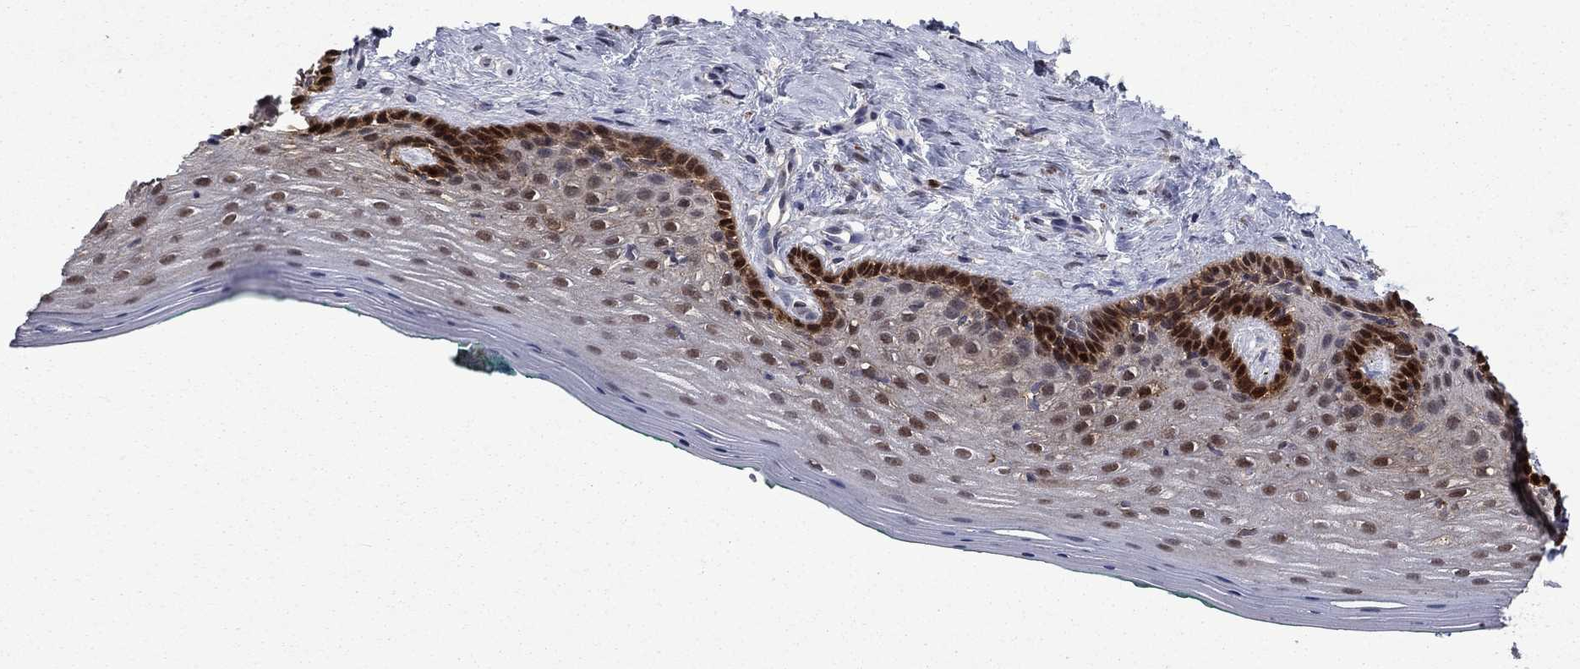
{"staining": {"intensity": "strong", "quantity": "25%-75%", "location": "cytoplasmic/membranous,nuclear"}, "tissue": "vagina", "cell_type": "Squamous epithelial cells", "image_type": "normal", "snomed": [{"axis": "morphology", "description": "Normal tissue, NOS"}, {"axis": "topography", "description": "Vagina"}], "caption": "Brown immunohistochemical staining in normal vagina displays strong cytoplasmic/membranous,nuclear staining in approximately 25%-75% of squamous epithelial cells.", "gene": "CBR1", "patient": {"sex": "female", "age": 45}}